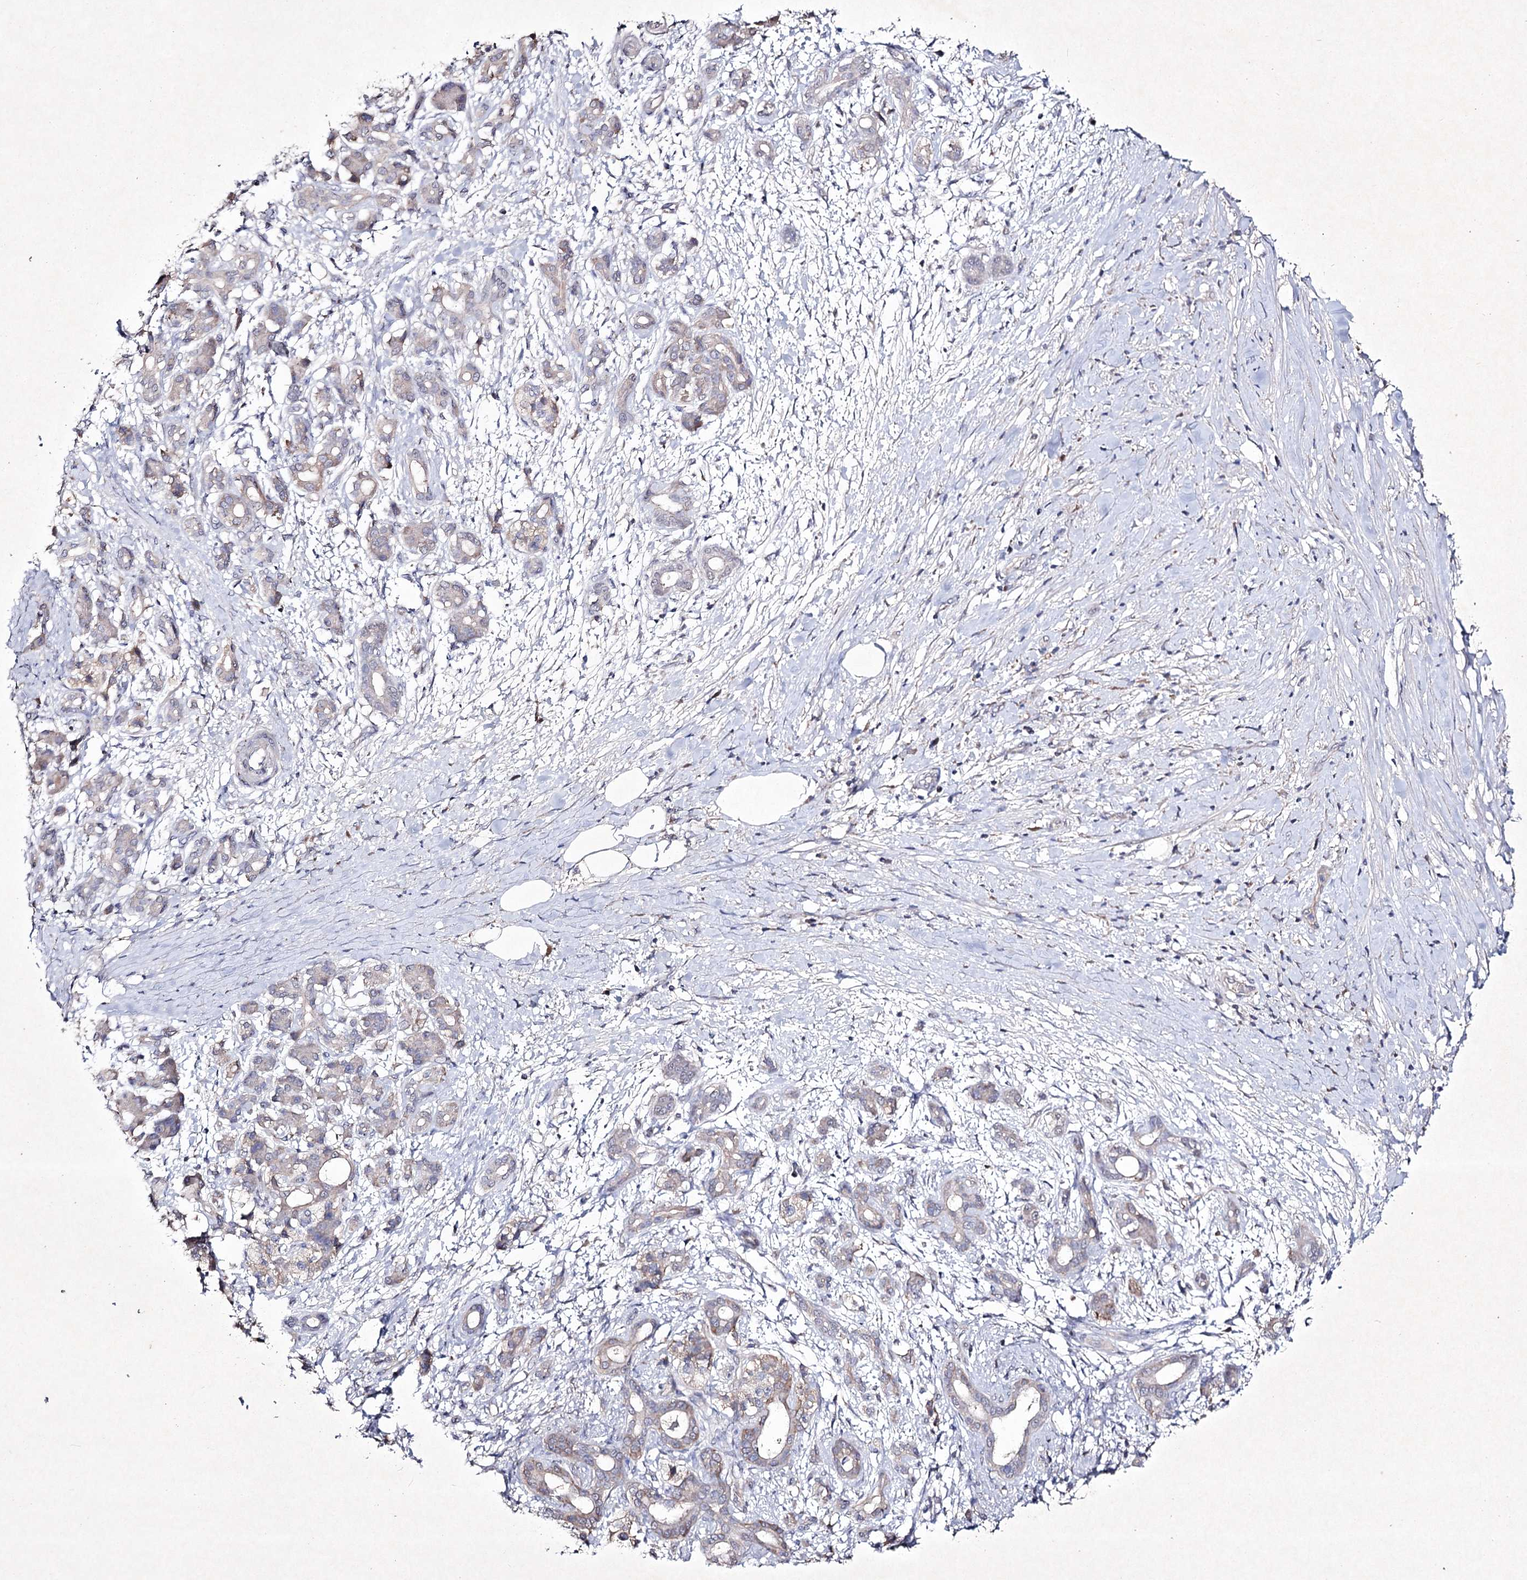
{"staining": {"intensity": "weak", "quantity": "25%-75%", "location": "cytoplasmic/membranous"}, "tissue": "pancreatic cancer", "cell_type": "Tumor cells", "image_type": "cancer", "snomed": [{"axis": "morphology", "description": "Adenocarcinoma, NOS"}, {"axis": "topography", "description": "Pancreas"}], "caption": "A histopathology image showing weak cytoplasmic/membranous expression in about 25%-75% of tumor cells in pancreatic cancer, as visualized by brown immunohistochemical staining.", "gene": "SEMA4G", "patient": {"sex": "female", "age": 55}}